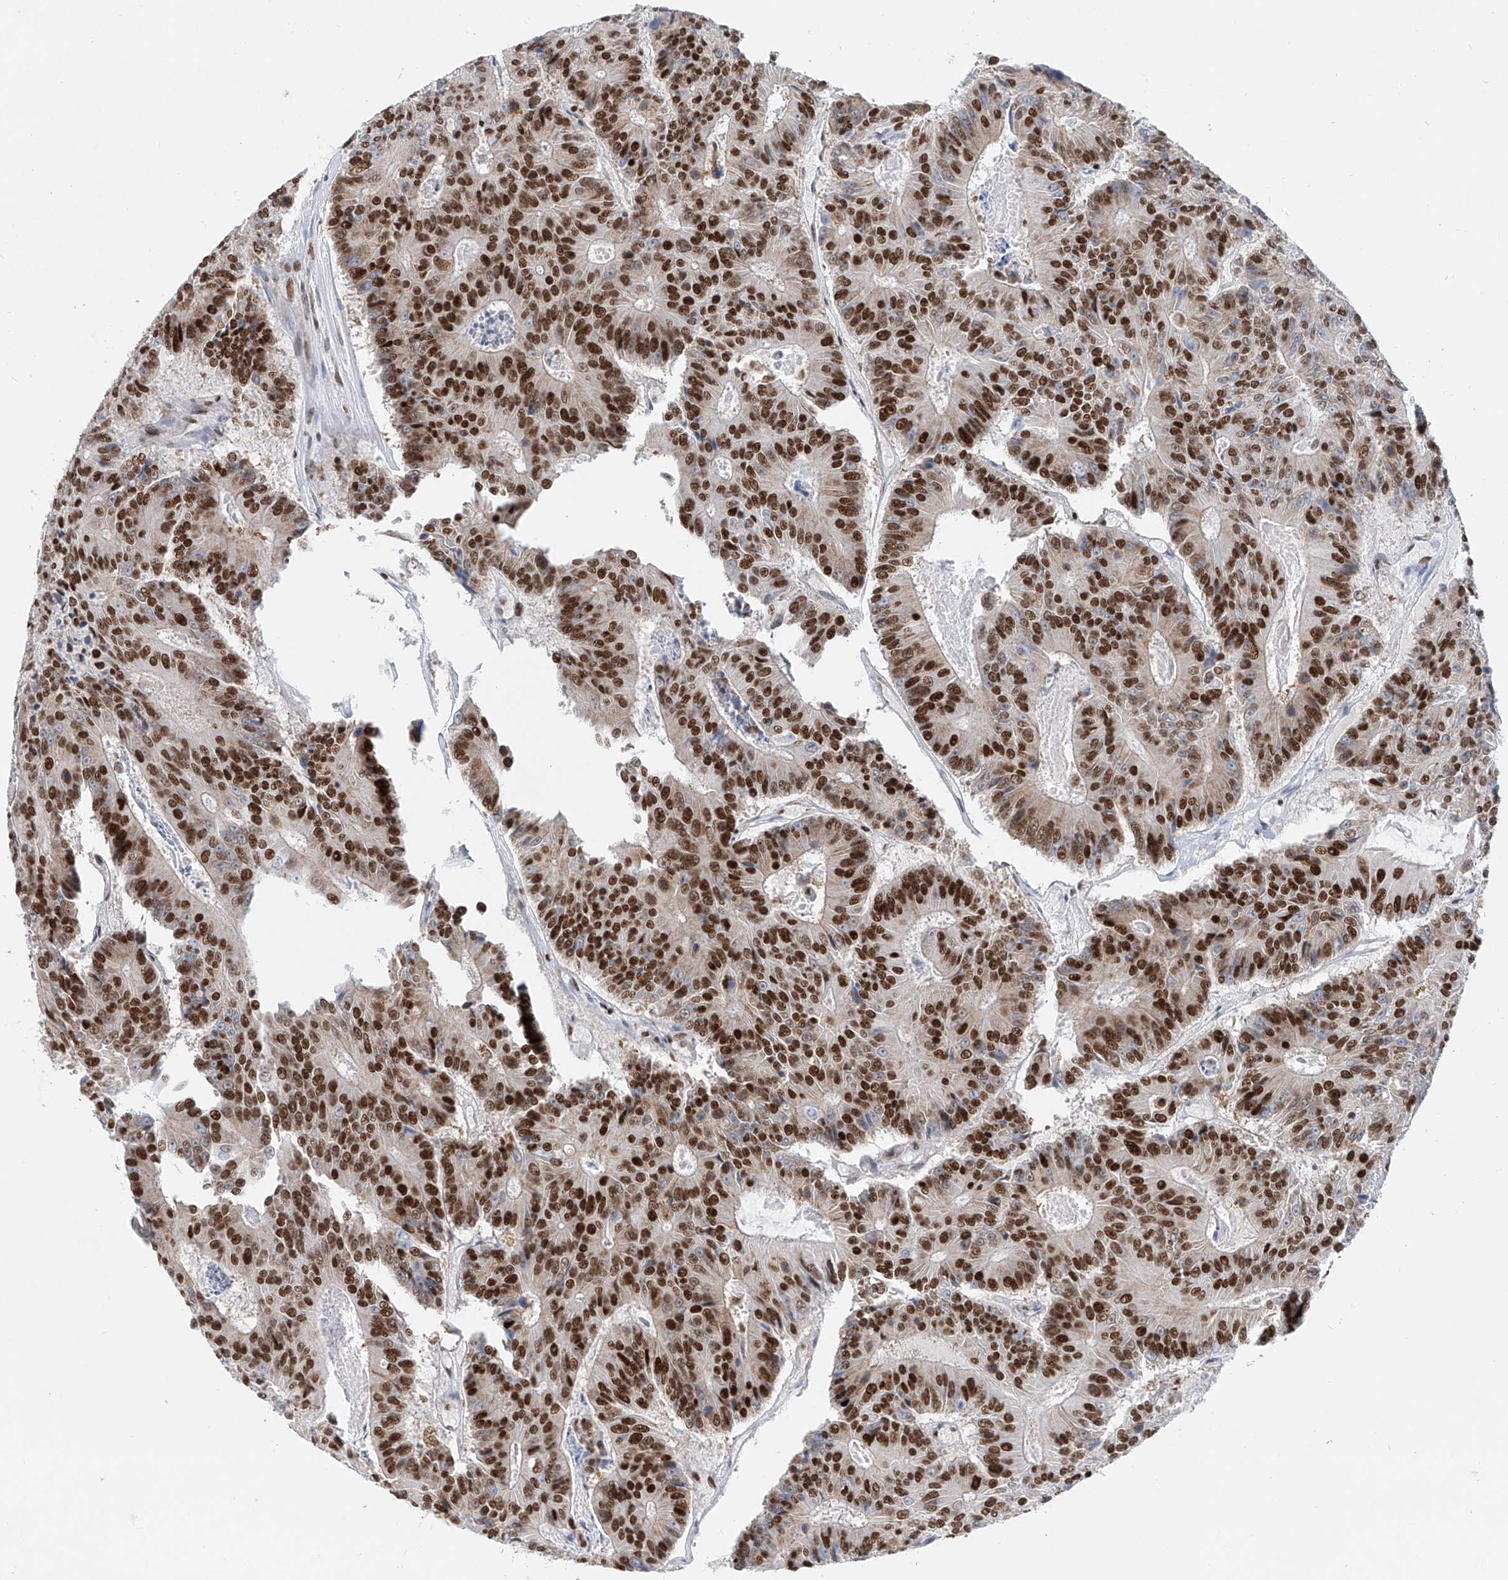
{"staining": {"intensity": "strong", "quantity": ">75%", "location": "nuclear"}, "tissue": "colorectal cancer", "cell_type": "Tumor cells", "image_type": "cancer", "snomed": [{"axis": "morphology", "description": "Adenocarcinoma, NOS"}, {"axis": "topography", "description": "Colon"}], "caption": "Immunohistochemistry (DAB) staining of colorectal cancer exhibits strong nuclear protein expression in approximately >75% of tumor cells. The protein of interest is stained brown, and the nuclei are stained in blue (DAB IHC with brightfield microscopy, high magnification).", "gene": "TAF4", "patient": {"sex": "male", "age": 83}}